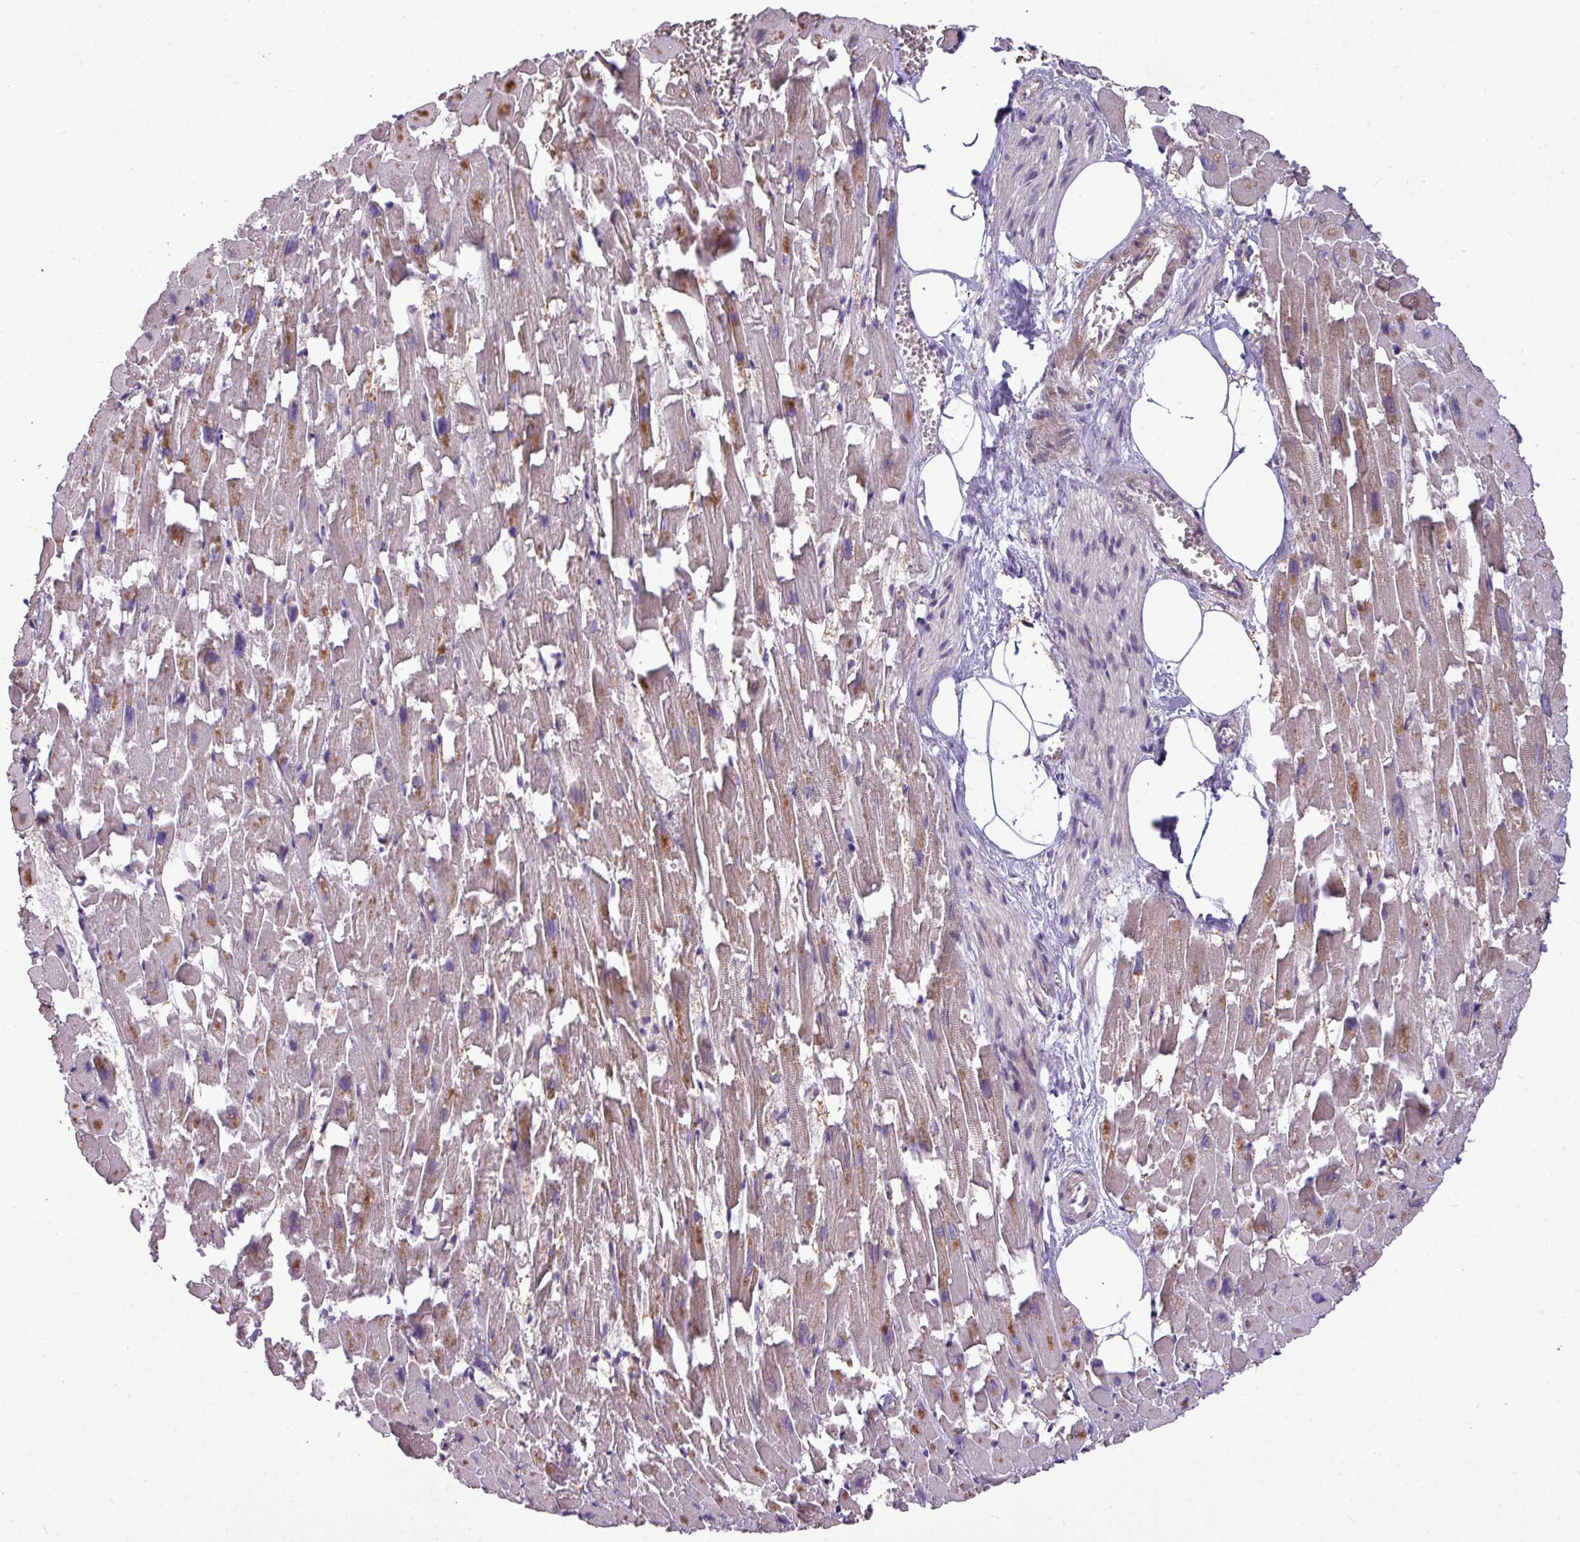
{"staining": {"intensity": "moderate", "quantity": "25%-75%", "location": "cytoplasmic/membranous"}, "tissue": "heart muscle", "cell_type": "Cardiomyocytes", "image_type": "normal", "snomed": [{"axis": "morphology", "description": "Normal tissue, NOS"}, {"axis": "topography", "description": "Heart"}], "caption": "IHC histopathology image of benign heart muscle stained for a protein (brown), which exhibits medium levels of moderate cytoplasmic/membranous expression in approximately 25%-75% of cardiomyocytes.", "gene": "PAPLN", "patient": {"sex": "female", "age": 64}}